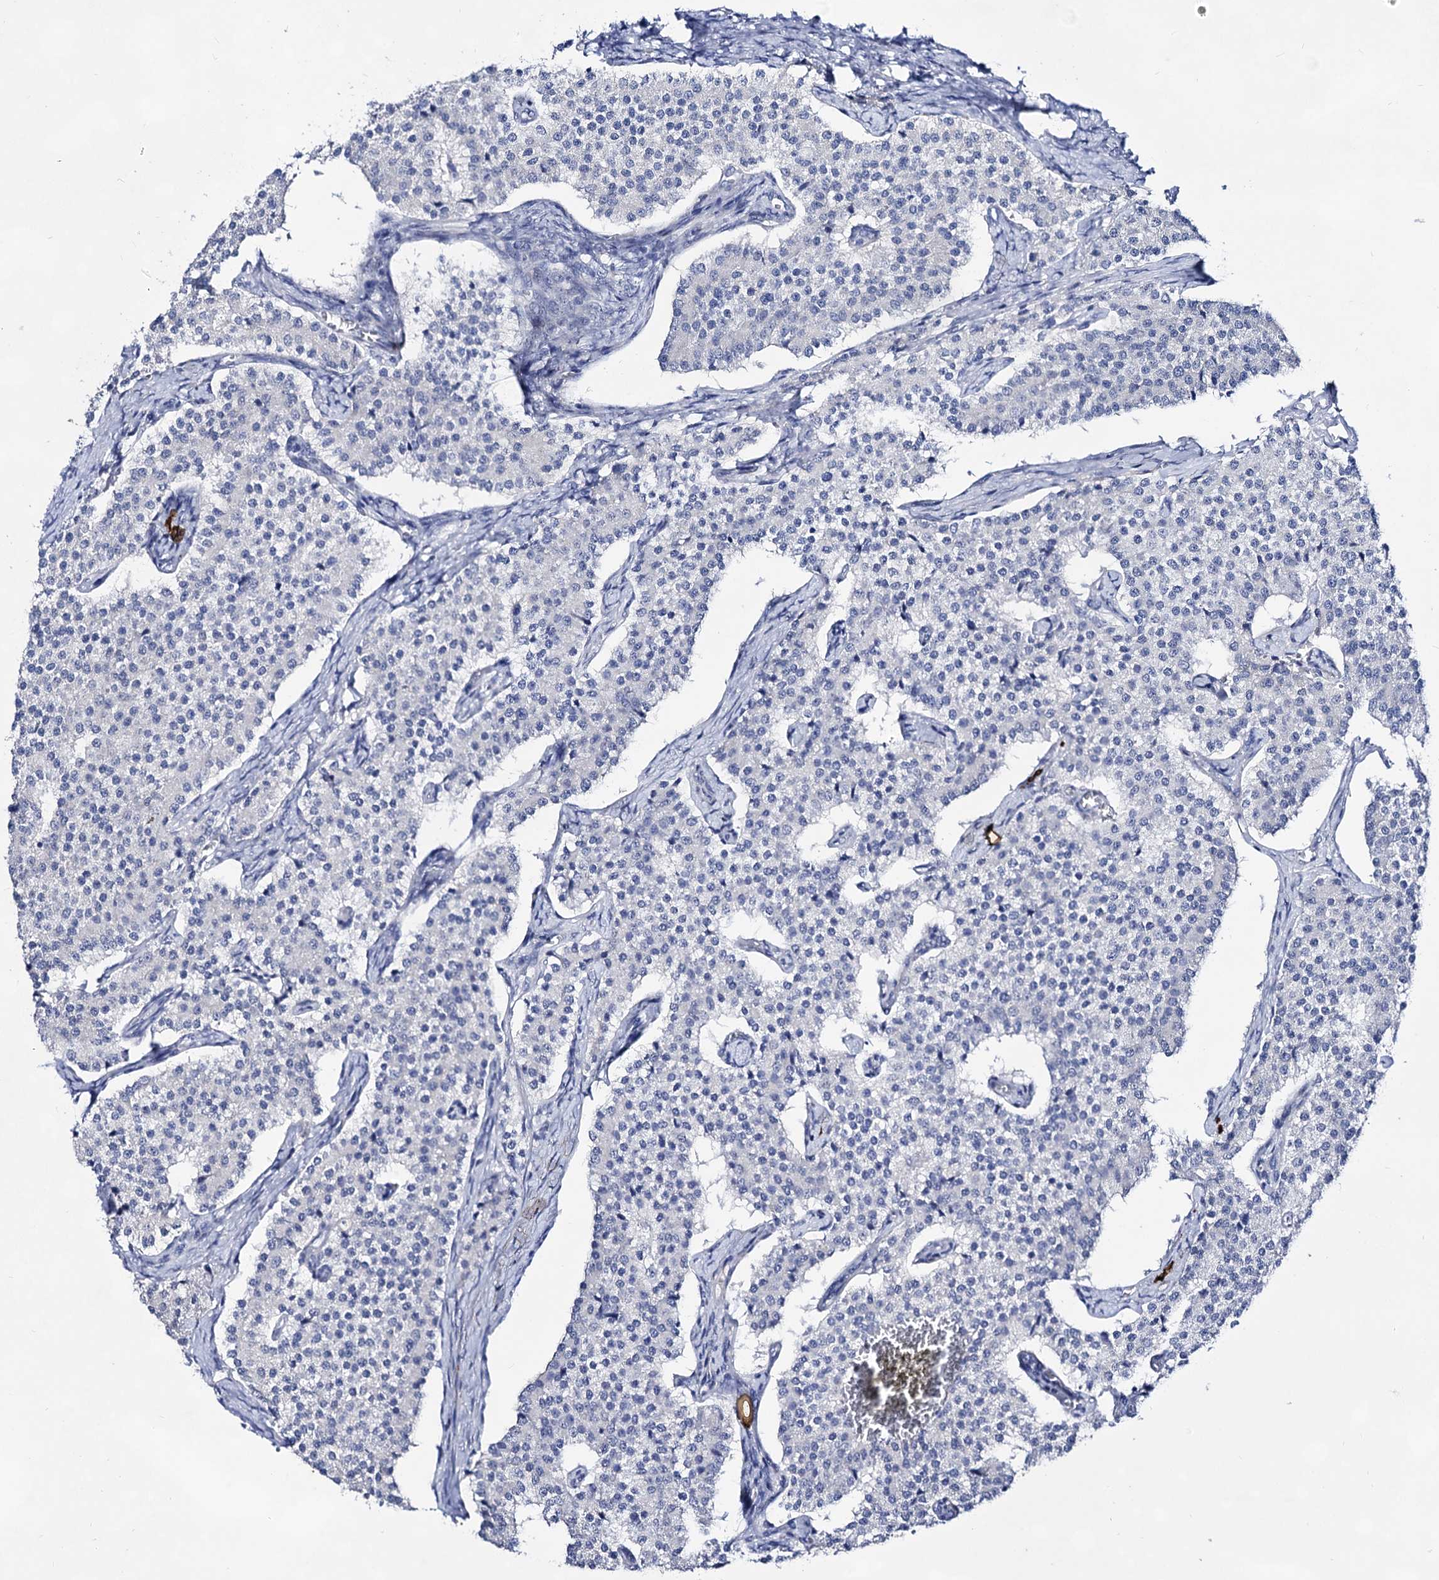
{"staining": {"intensity": "negative", "quantity": "none", "location": "none"}, "tissue": "carcinoid", "cell_type": "Tumor cells", "image_type": "cancer", "snomed": [{"axis": "morphology", "description": "Carcinoid, malignant, NOS"}, {"axis": "topography", "description": "Colon"}], "caption": "Human carcinoid (malignant) stained for a protein using immunohistochemistry demonstrates no positivity in tumor cells.", "gene": "PLIN1", "patient": {"sex": "female", "age": 52}}